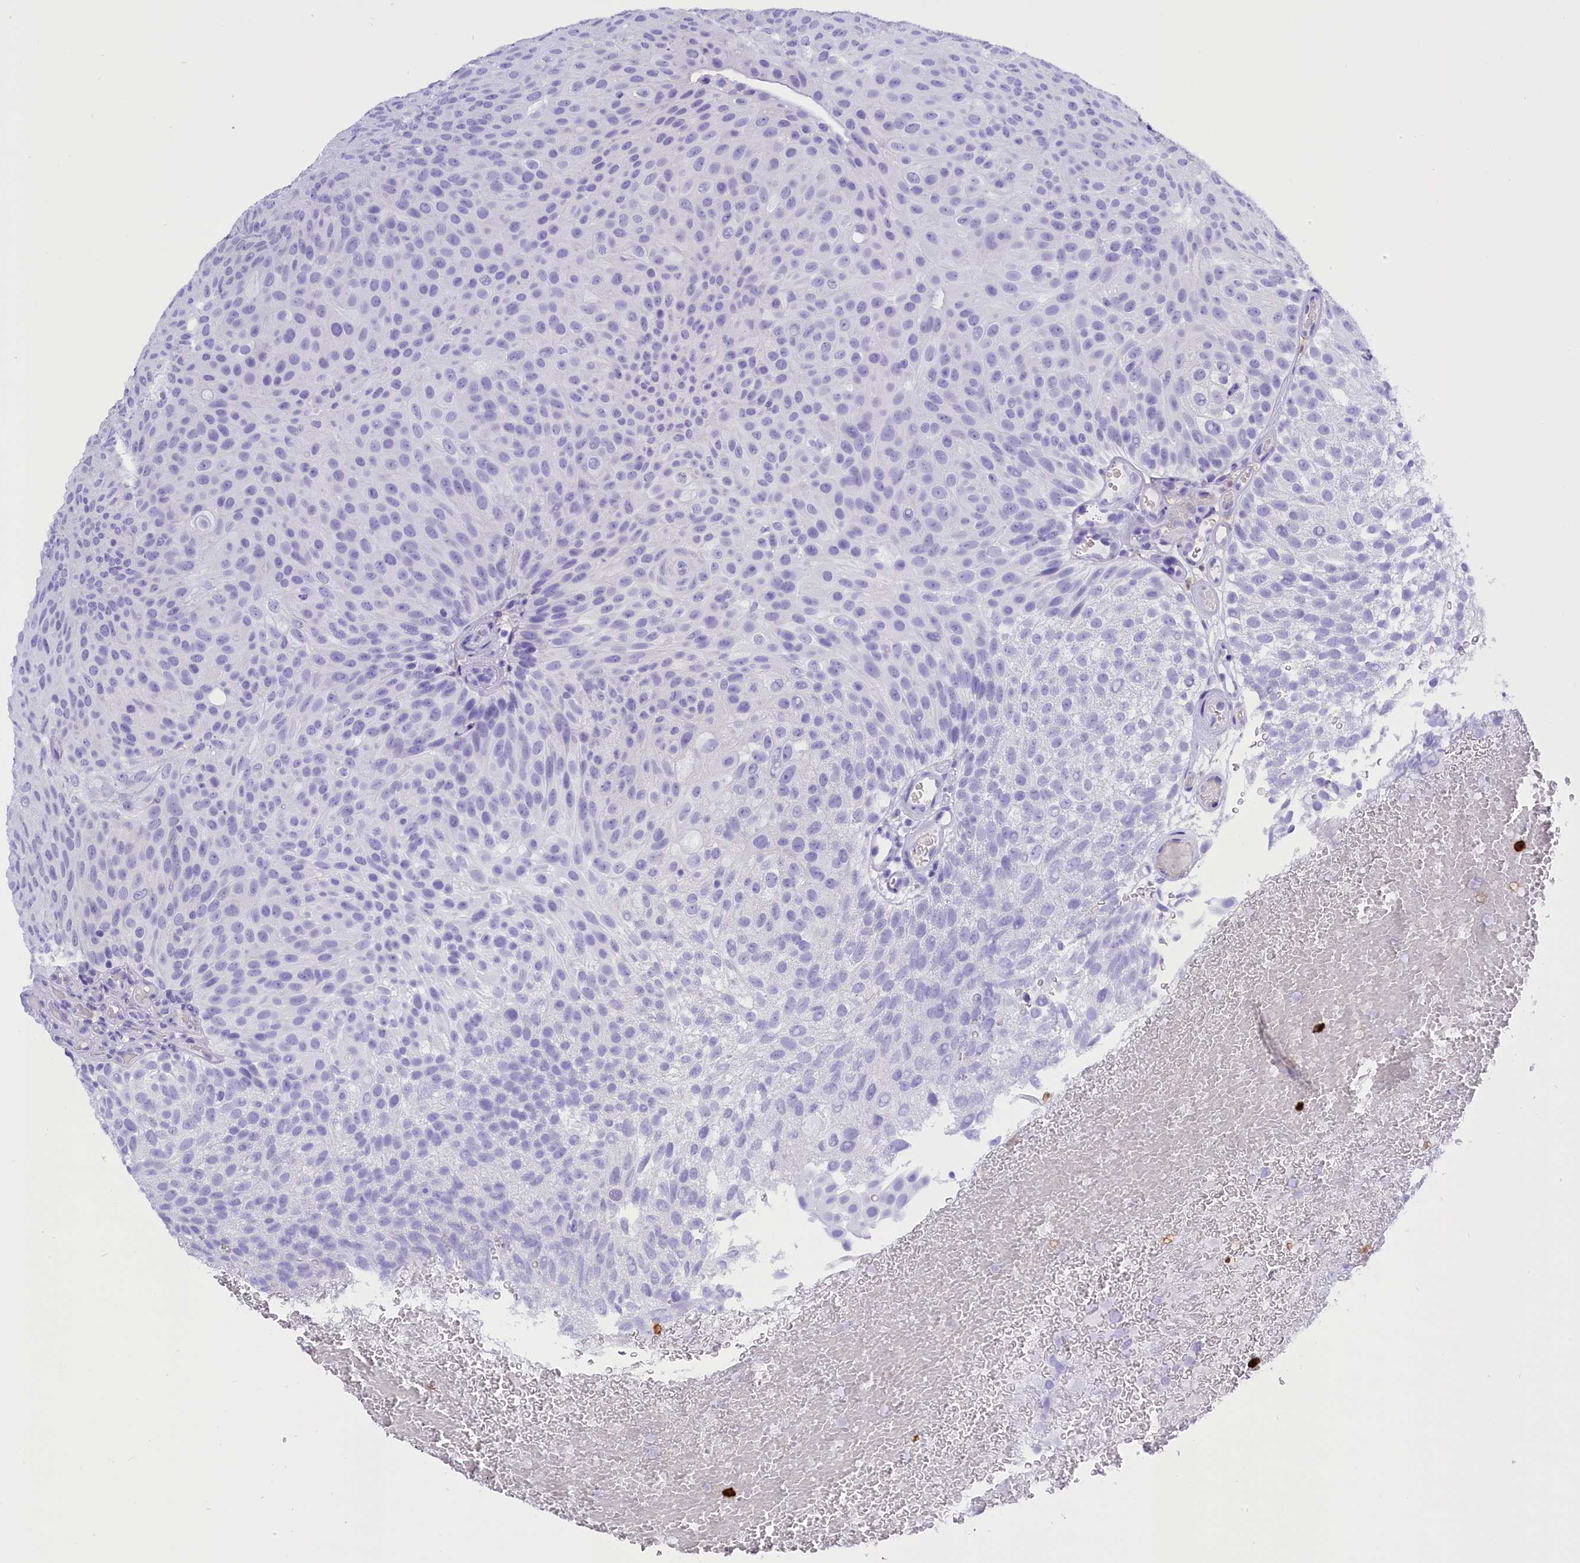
{"staining": {"intensity": "negative", "quantity": "none", "location": "none"}, "tissue": "urothelial cancer", "cell_type": "Tumor cells", "image_type": "cancer", "snomed": [{"axis": "morphology", "description": "Urothelial carcinoma, Low grade"}, {"axis": "topography", "description": "Urinary bladder"}], "caption": "An immunohistochemistry (IHC) micrograph of urothelial cancer is shown. There is no staining in tumor cells of urothelial cancer.", "gene": "CLC", "patient": {"sex": "male", "age": 78}}